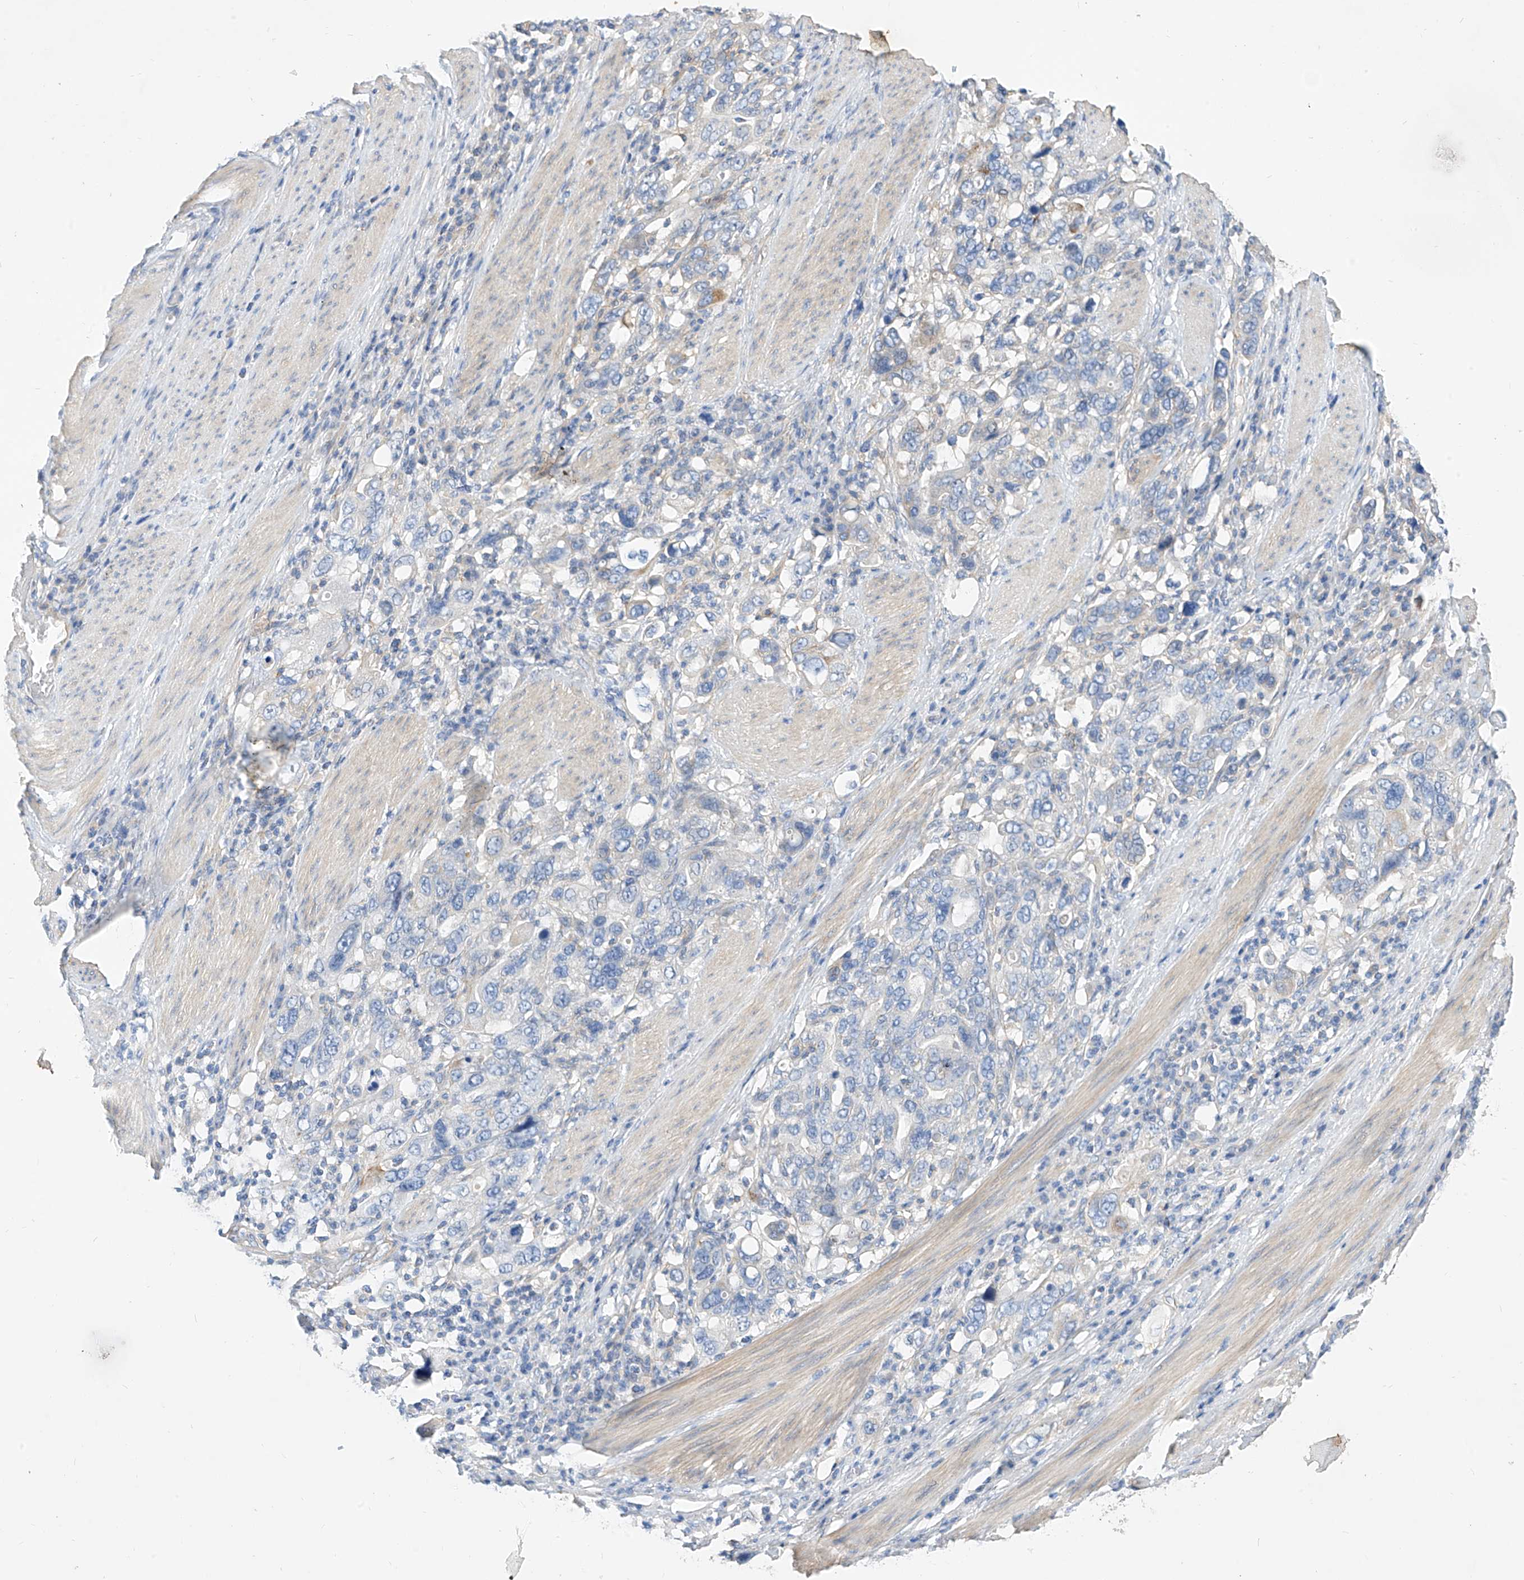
{"staining": {"intensity": "negative", "quantity": "none", "location": "none"}, "tissue": "stomach cancer", "cell_type": "Tumor cells", "image_type": "cancer", "snomed": [{"axis": "morphology", "description": "Adenocarcinoma, NOS"}, {"axis": "topography", "description": "Stomach, upper"}], "caption": "This is an immunohistochemistry photomicrograph of adenocarcinoma (stomach). There is no positivity in tumor cells.", "gene": "SCGB2A1", "patient": {"sex": "male", "age": 62}}